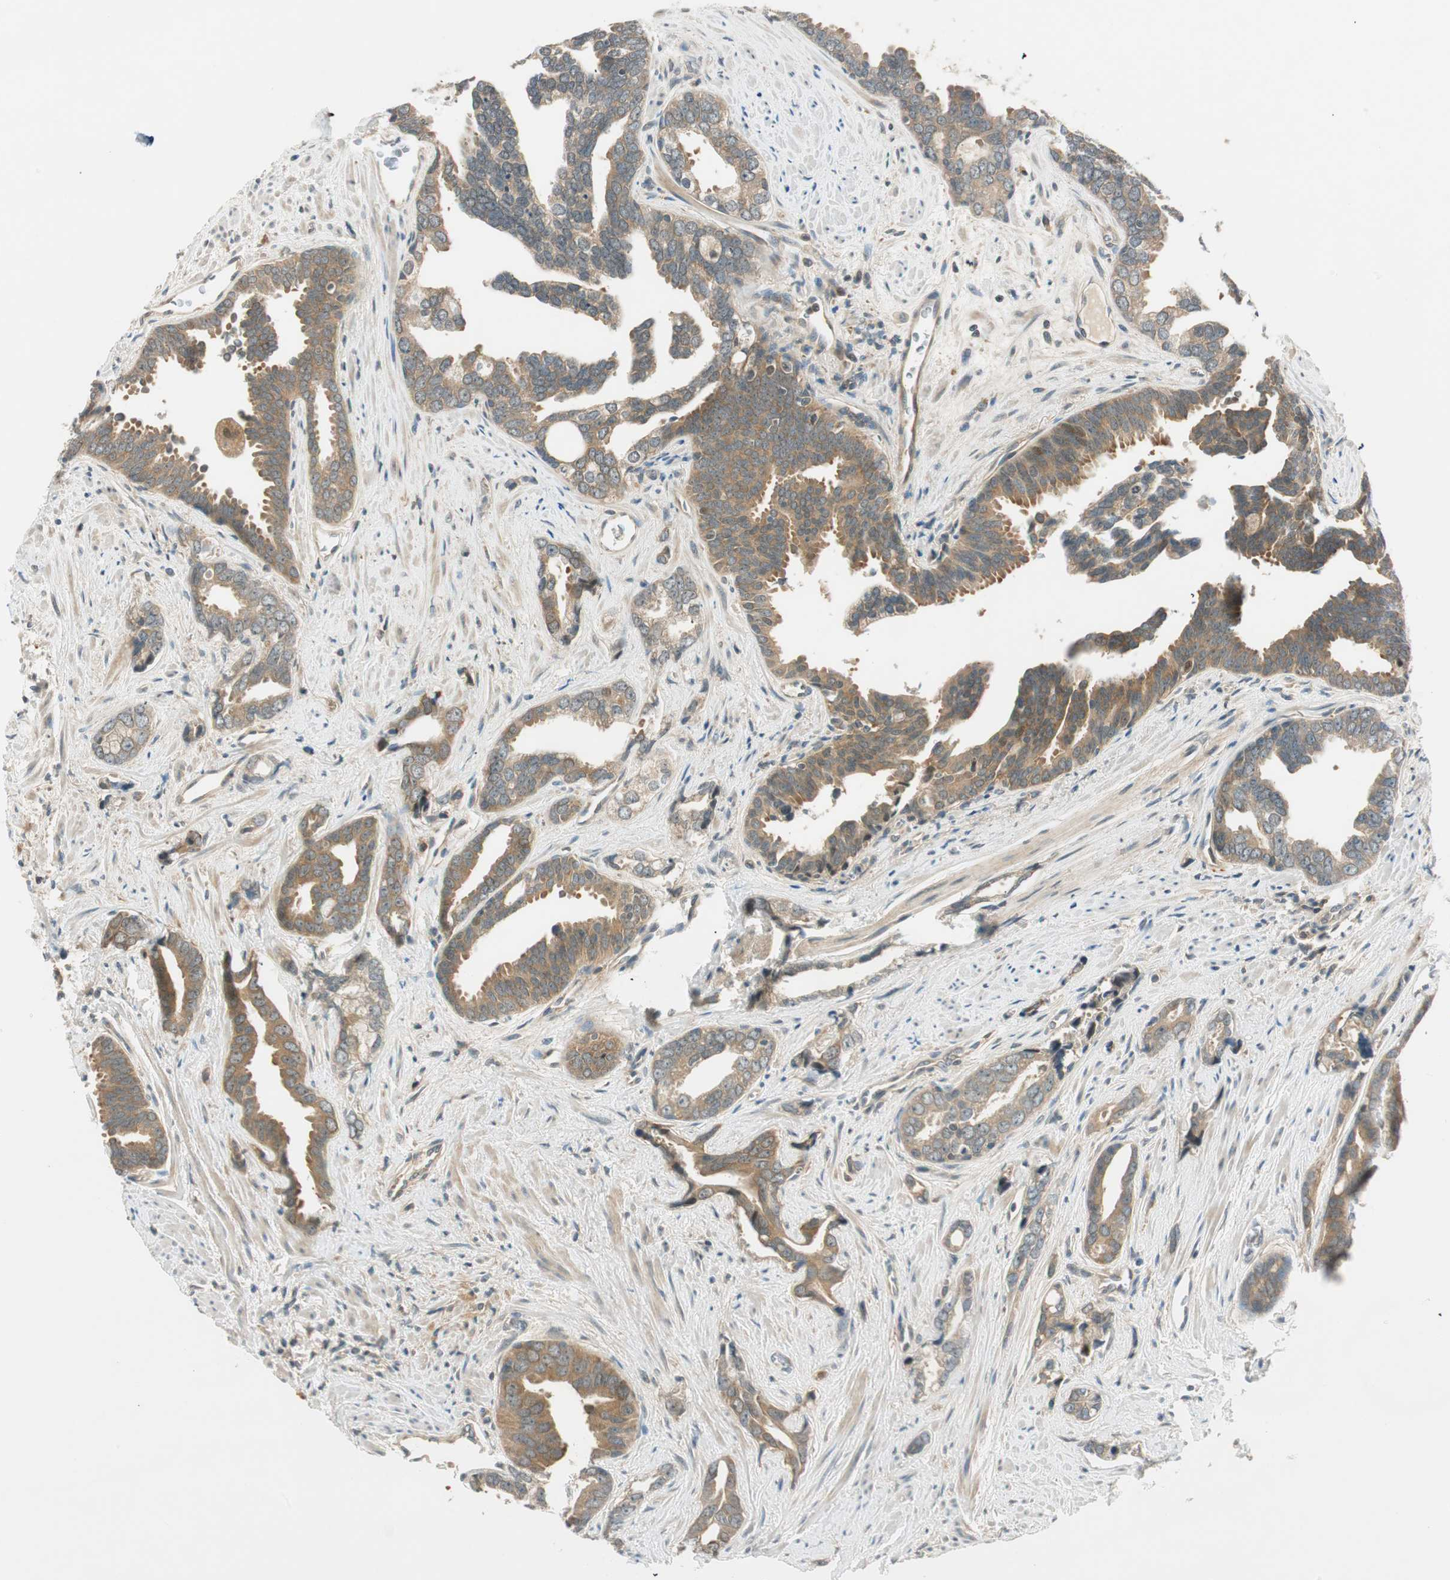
{"staining": {"intensity": "moderate", "quantity": ">75%", "location": "cytoplasmic/membranous"}, "tissue": "prostate cancer", "cell_type": "Tumor cells", "image_type": "cancer", "snomed": [{"axis": "morphology", "description": "Adenocarcinoma, High grade"}, {"axis": "topography", "description": "Prostate"}], "caption": "Protein analysis of prostate cancer (high-grade adenocarcinoma) tissue displays moderate cytoplasmic/membranous staining in approximately >75% of tumor cells. The staining was performed using DAB, with brown indicating positive protein expression. Nuclei are stained blue with hematoxylin.", "gene": "PSMD8", "patient": {"sex": "male", "age": 67}}